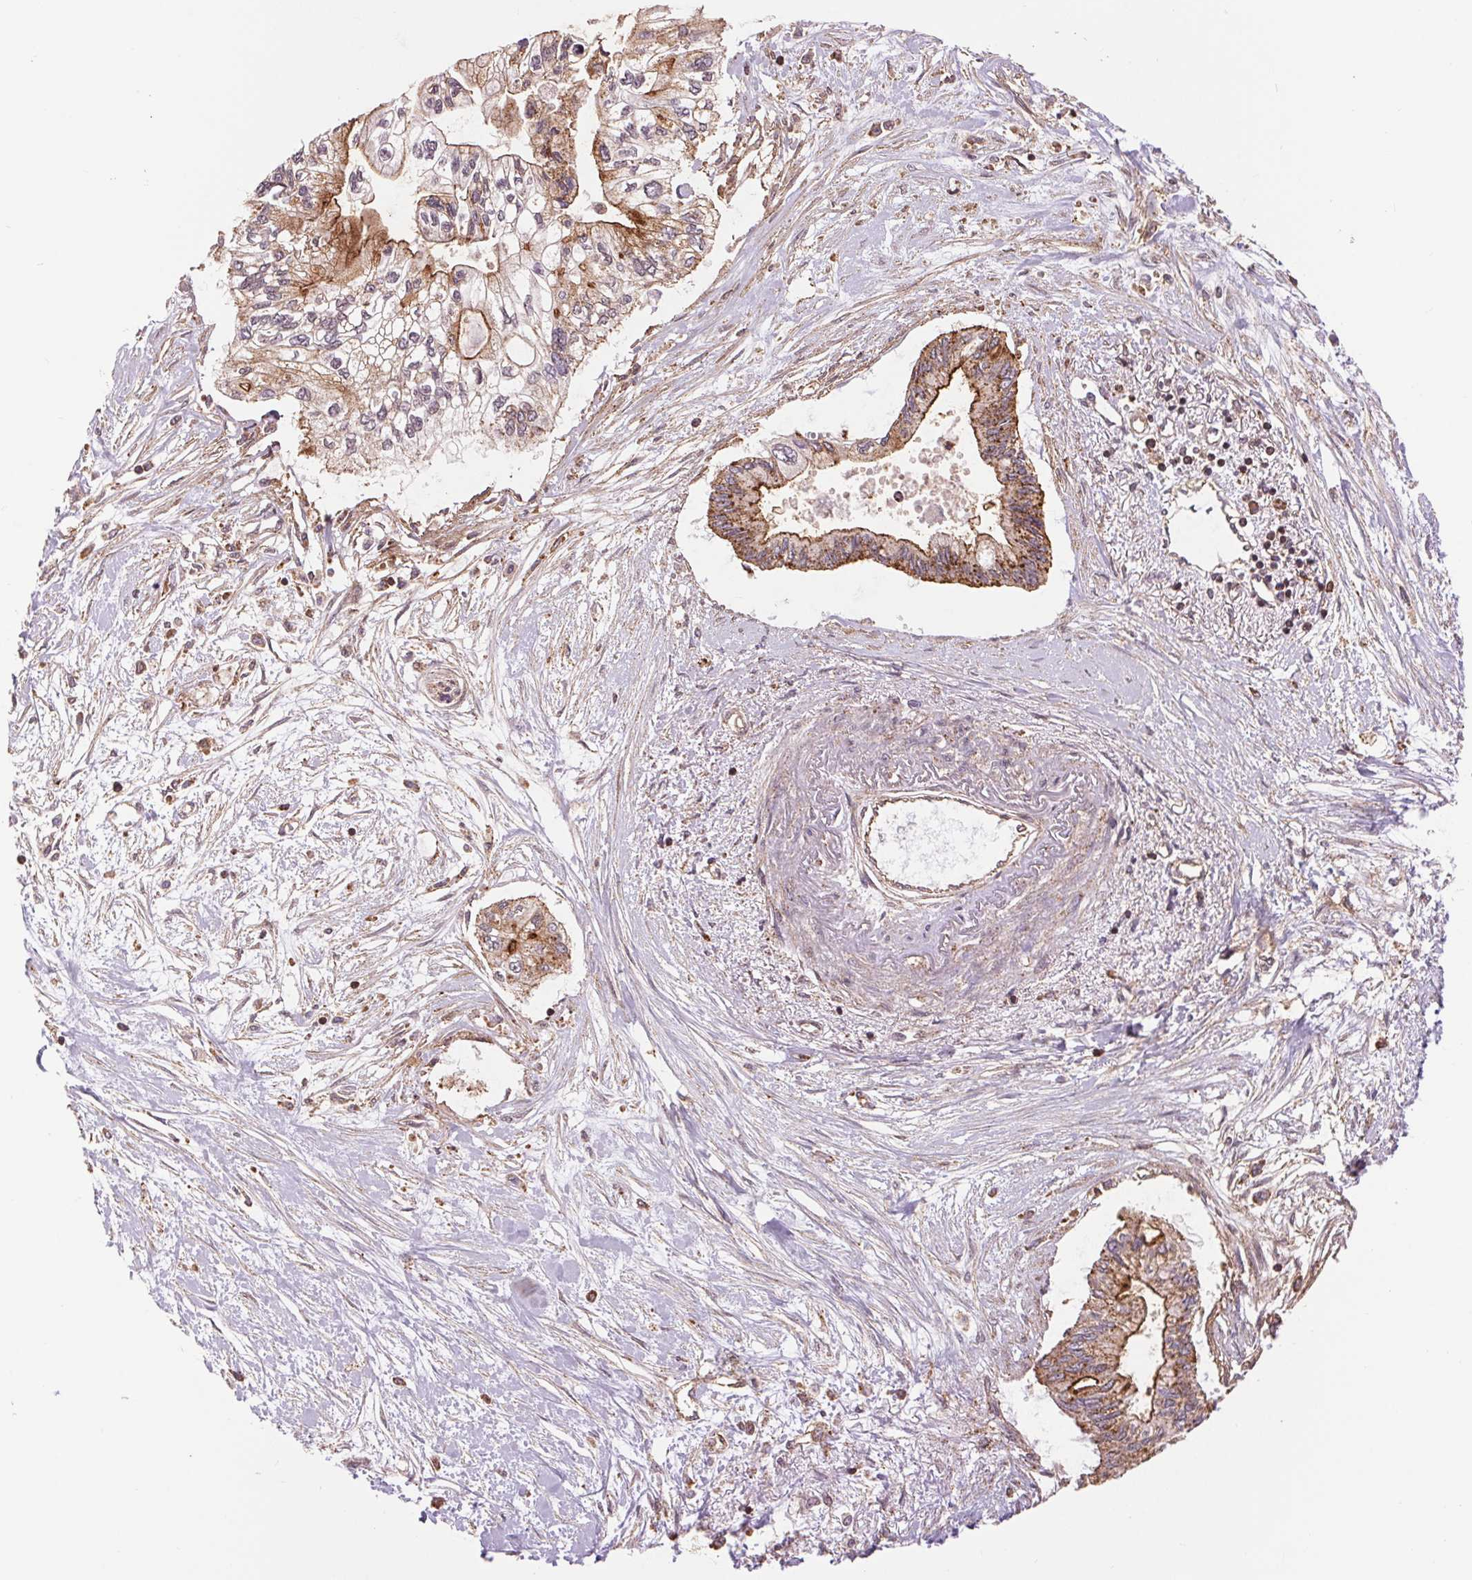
{"staining": {"intensity": "moderate", "quantity": ">75%", "location": "cytoplasmic/membranous"}, "tissue": "pancreatic cancer", "cell_type": "Tumor cells", "image_type": "cancer", "snomed": [{"axis": "morphology", "description": "Adenocarcinoma, NOS"}, {"axis": "topography", "description": "Pancreas"}], "caption": "Pancreatic adenocarcinoma tissue exhibits moderate cytoplasmic/membranous staining in approximately >75% of tumor cells (DAB IHC, brown staining for protein, blue staining for nuclei).", "gene": "CHMP4B", "patient": {"sex": "female", "age": 77}}